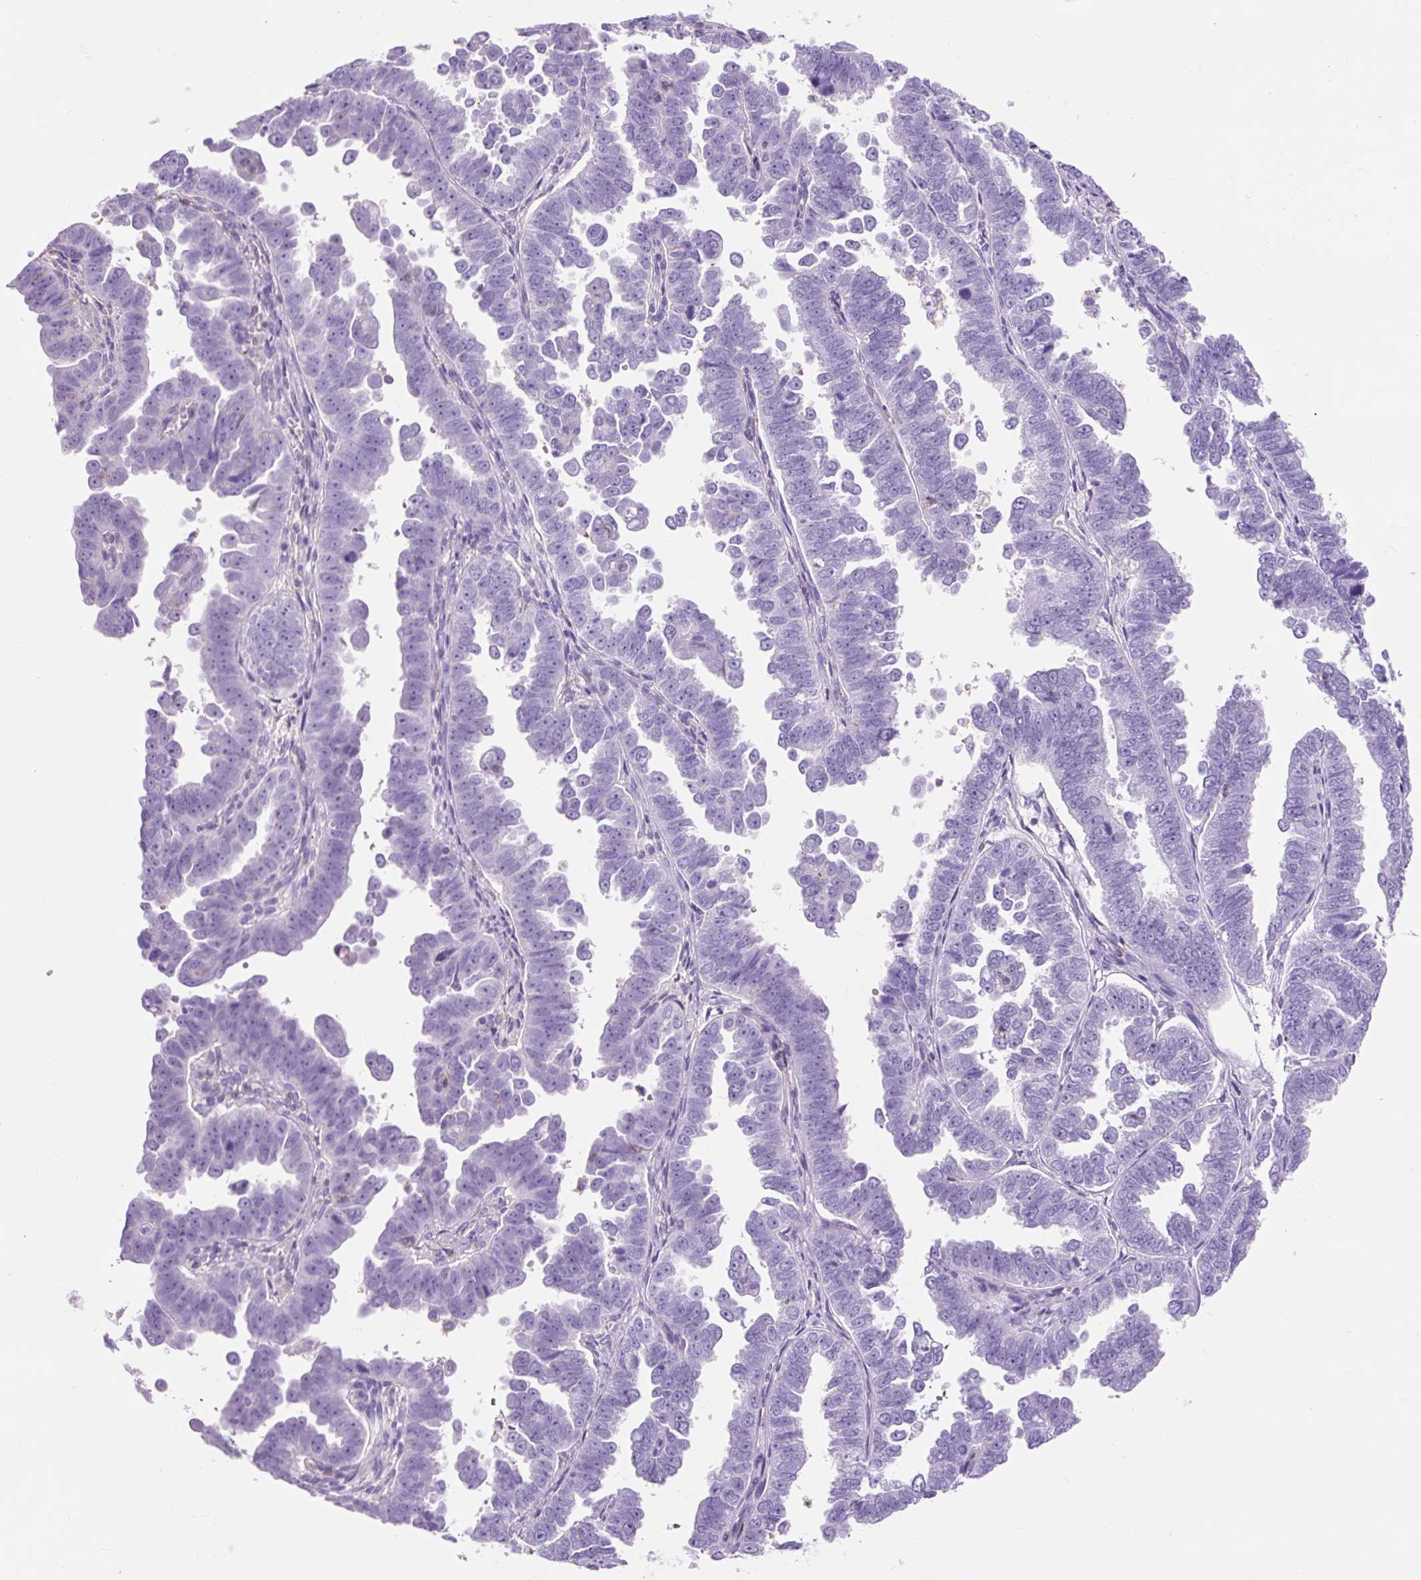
{"staining": {"intensity": "negative", "quantity": "none", "location": "none"}, "tissue": "endometrial cancer", "cell_type": "Tumor cells", "image_type": "cancer", "snomed": [{"axis": "morphology", "description": "Adenocarcinoma, NOS"}, {"axis": "topography", "description": "Endometrium"}], "caption": "Human endometrial adenocarcinoma stained for a protein using immunohistochemistry reveals no expression in tumor cells.", "gene": "OR10A7", "patient": {"sex": "female", "age": 75}}